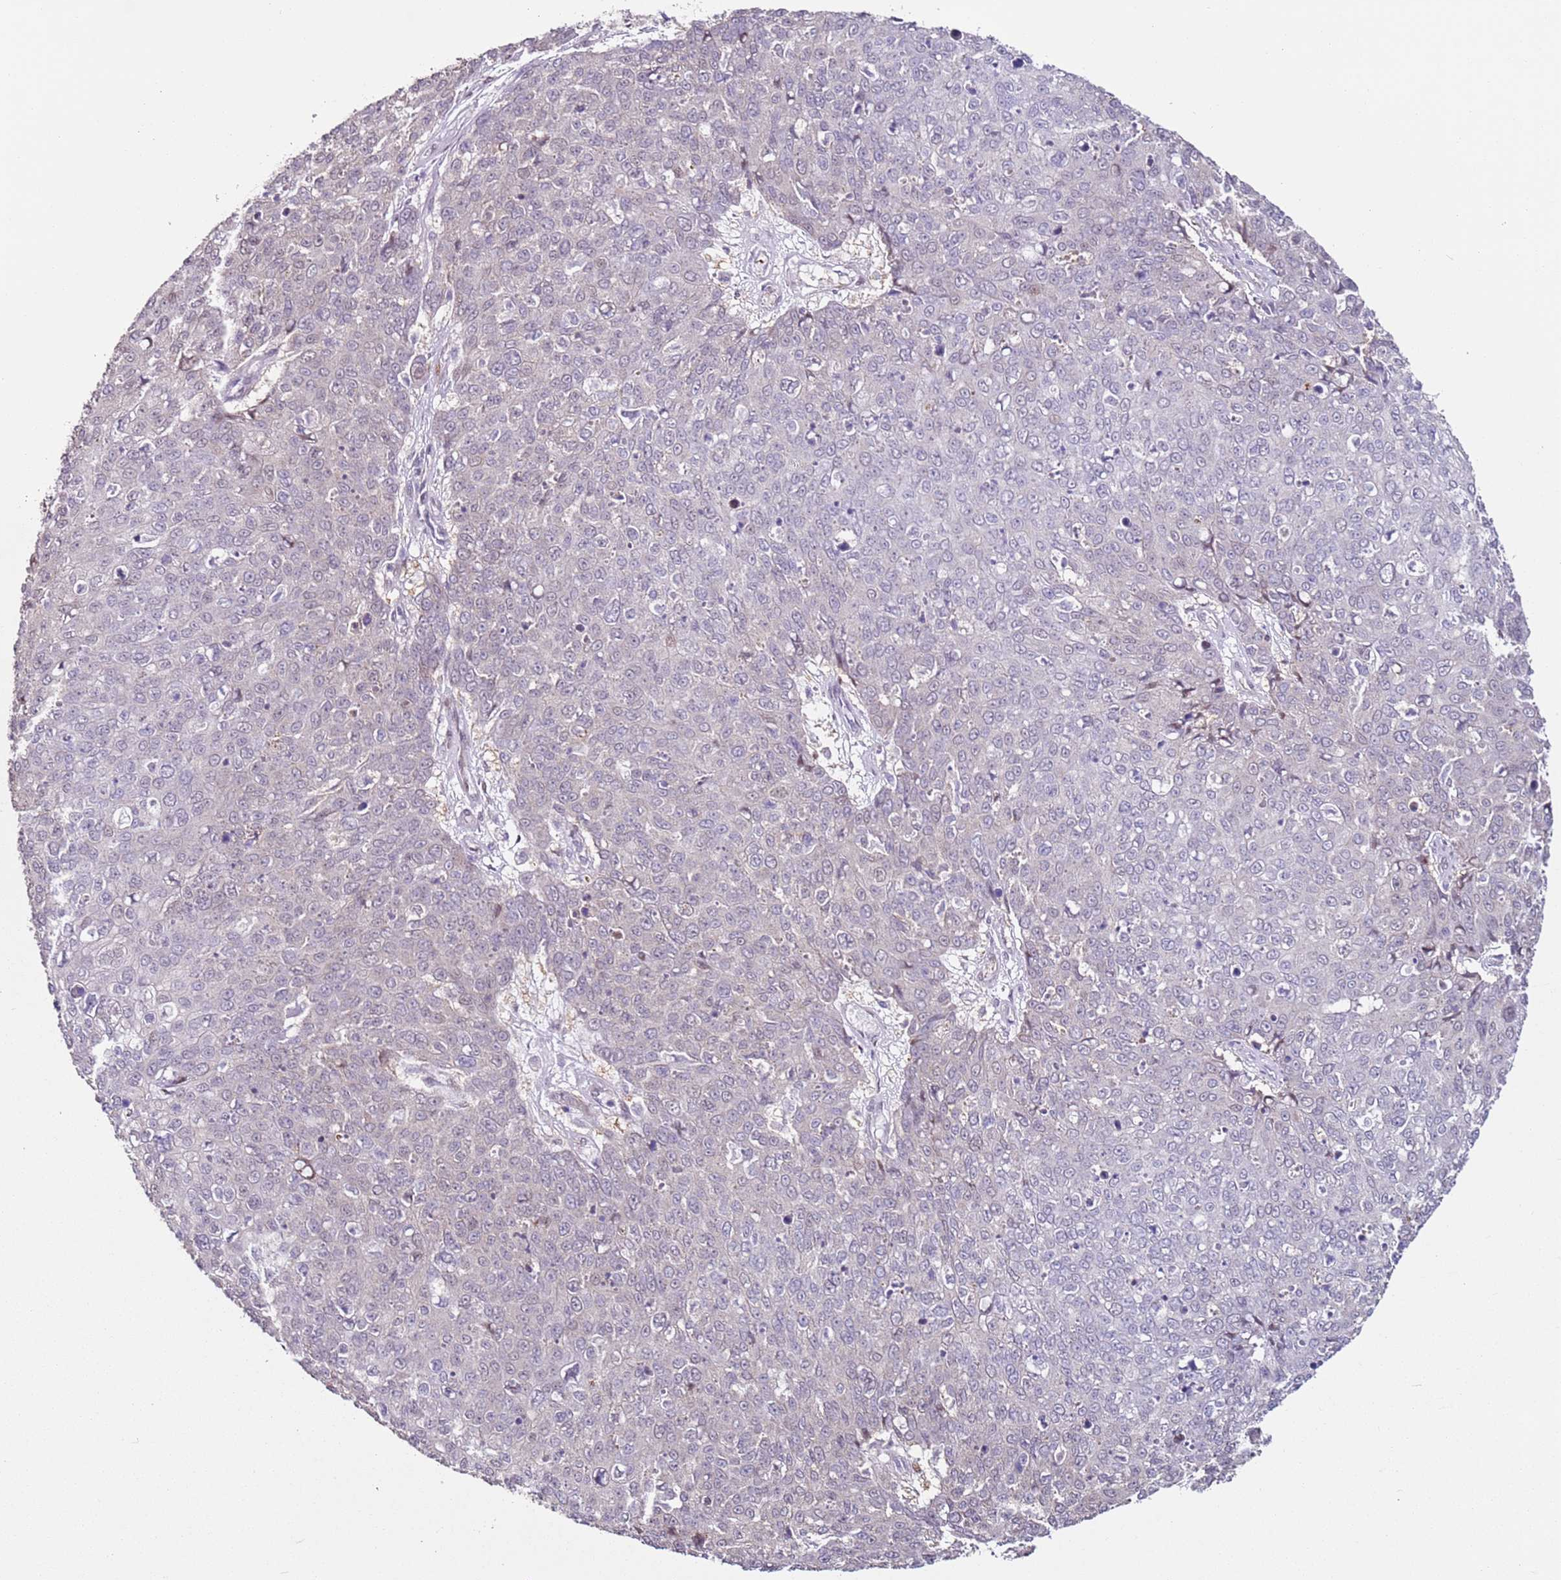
{"staining": {"intensity": "negative", "quantity": "none", "location": "none"}, "tissue": "skin cancer", "cell_type": "Tumor cells", "image_type": "cancer", "snomed": [{"axis": "morphology", "description": "Squamous cell carcinoma, NOS"}, {"axis": "topography", "description": "Skin"}], "caption": "Immunohistochemistry (IHC) image of neoplastic tissue: human skin cancer (squamous cell carcinoma) stained with DAB shows no significant protein staining in tumor cells. (DAB immunohistochemistry (IHC) with hematoxylin counter stain).", "gene": "PSMD4", "patient": {"sex": "male", "age": 71}}